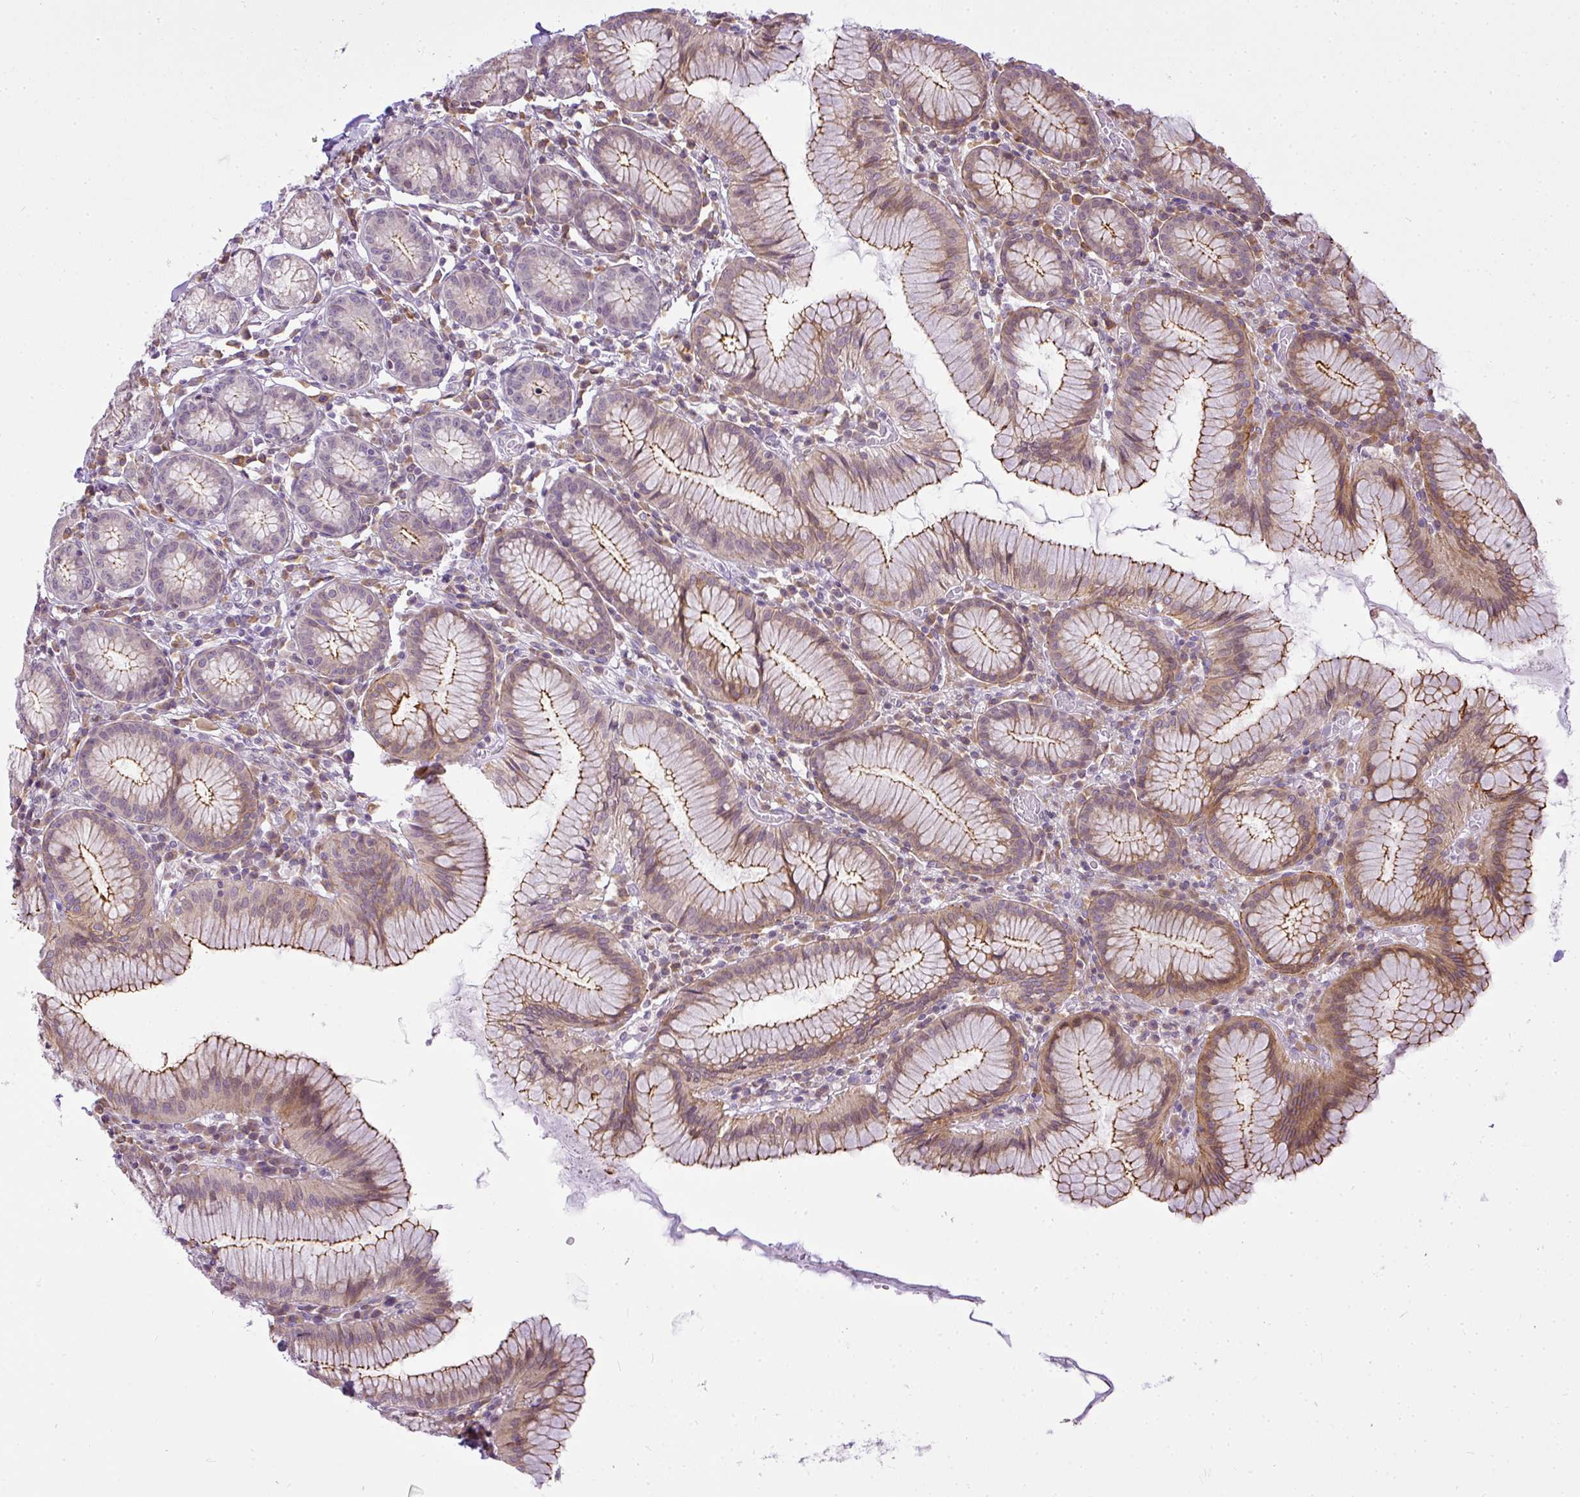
{"staining": {"intensity": "moderate", "quantity": "25%-75%", "location": "cytoplasmic/membranous"}, "tissue": "stomach", "cell_type": "Glandular cells", "image_type": "normal", "snomed": [{"axis": "morphology", "description": "Normal tissue, NOS"}, {"axis": "topography", "description": "Stomach"}], "caption": "Immunohistochemistry (IHC) photomicrograph of benign stomach stained for a protein (brown), which displays medium levels of moderate cytoplasmic/membranous positivity in approximately 25%-75% of glandular cells.", "gene": "COX18", "patient": {"sex": "male", "age": 55}}